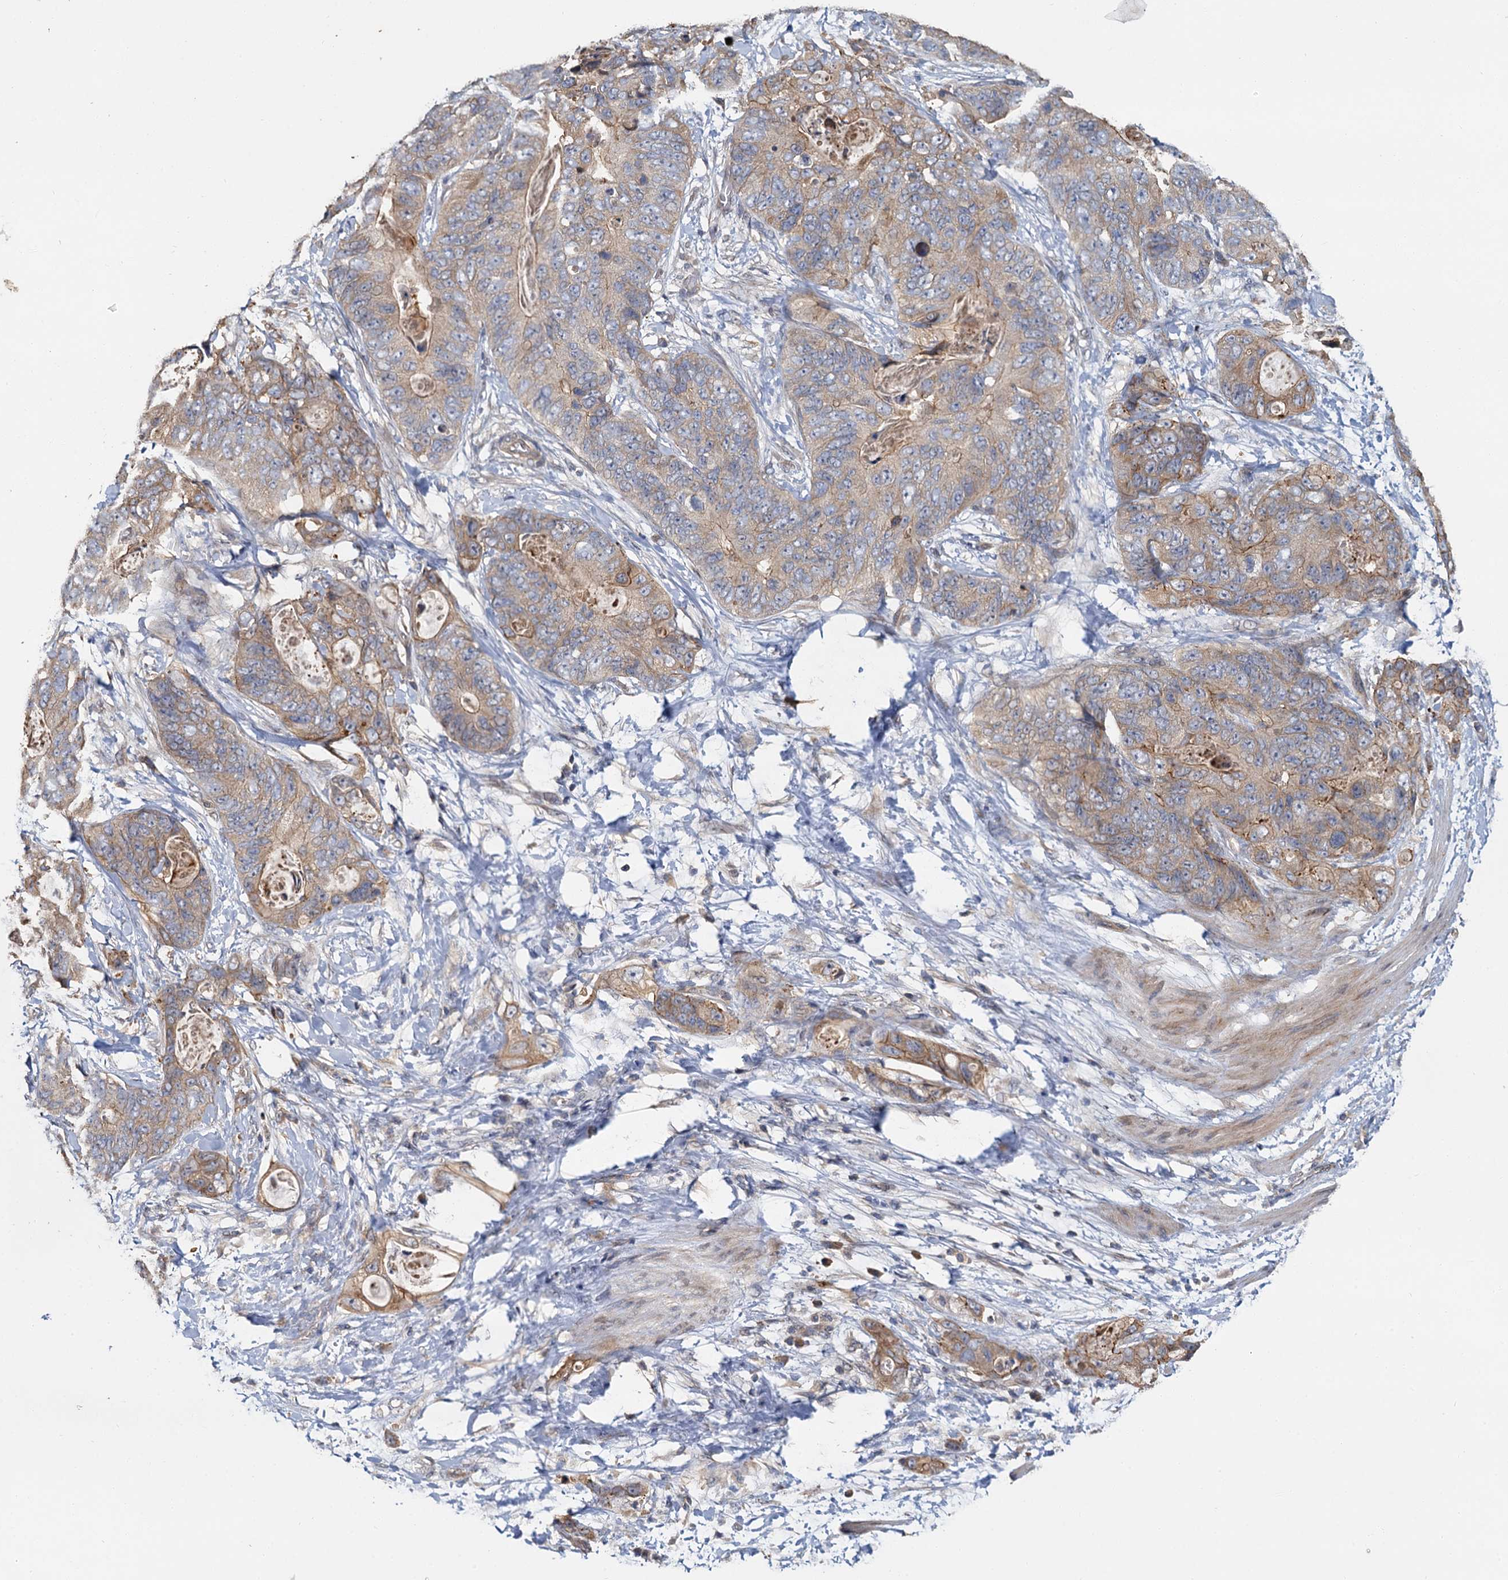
{"staining": {"intensity": "moderate", "quantity": ">75%", "location": "cytoplasmic/membranous"}, "tissue": "stomach cancer", "cell_type": "Tumor cells", "image_type": "cancer", "snomed": [{"axis": "morphology", "description": "Adenocarcinoma, NOS"}, {"axis": "topography", "description": "Stomach"}], "caption": "Adenocarcinoma (stomach) was stained to show a protein in brown. There is medium levels of moderate cytoplasmic/membranous staining in about >75% of tumor cells.", "gene": "ZNF324", "patient": {"sex": "female", "age": 89}}